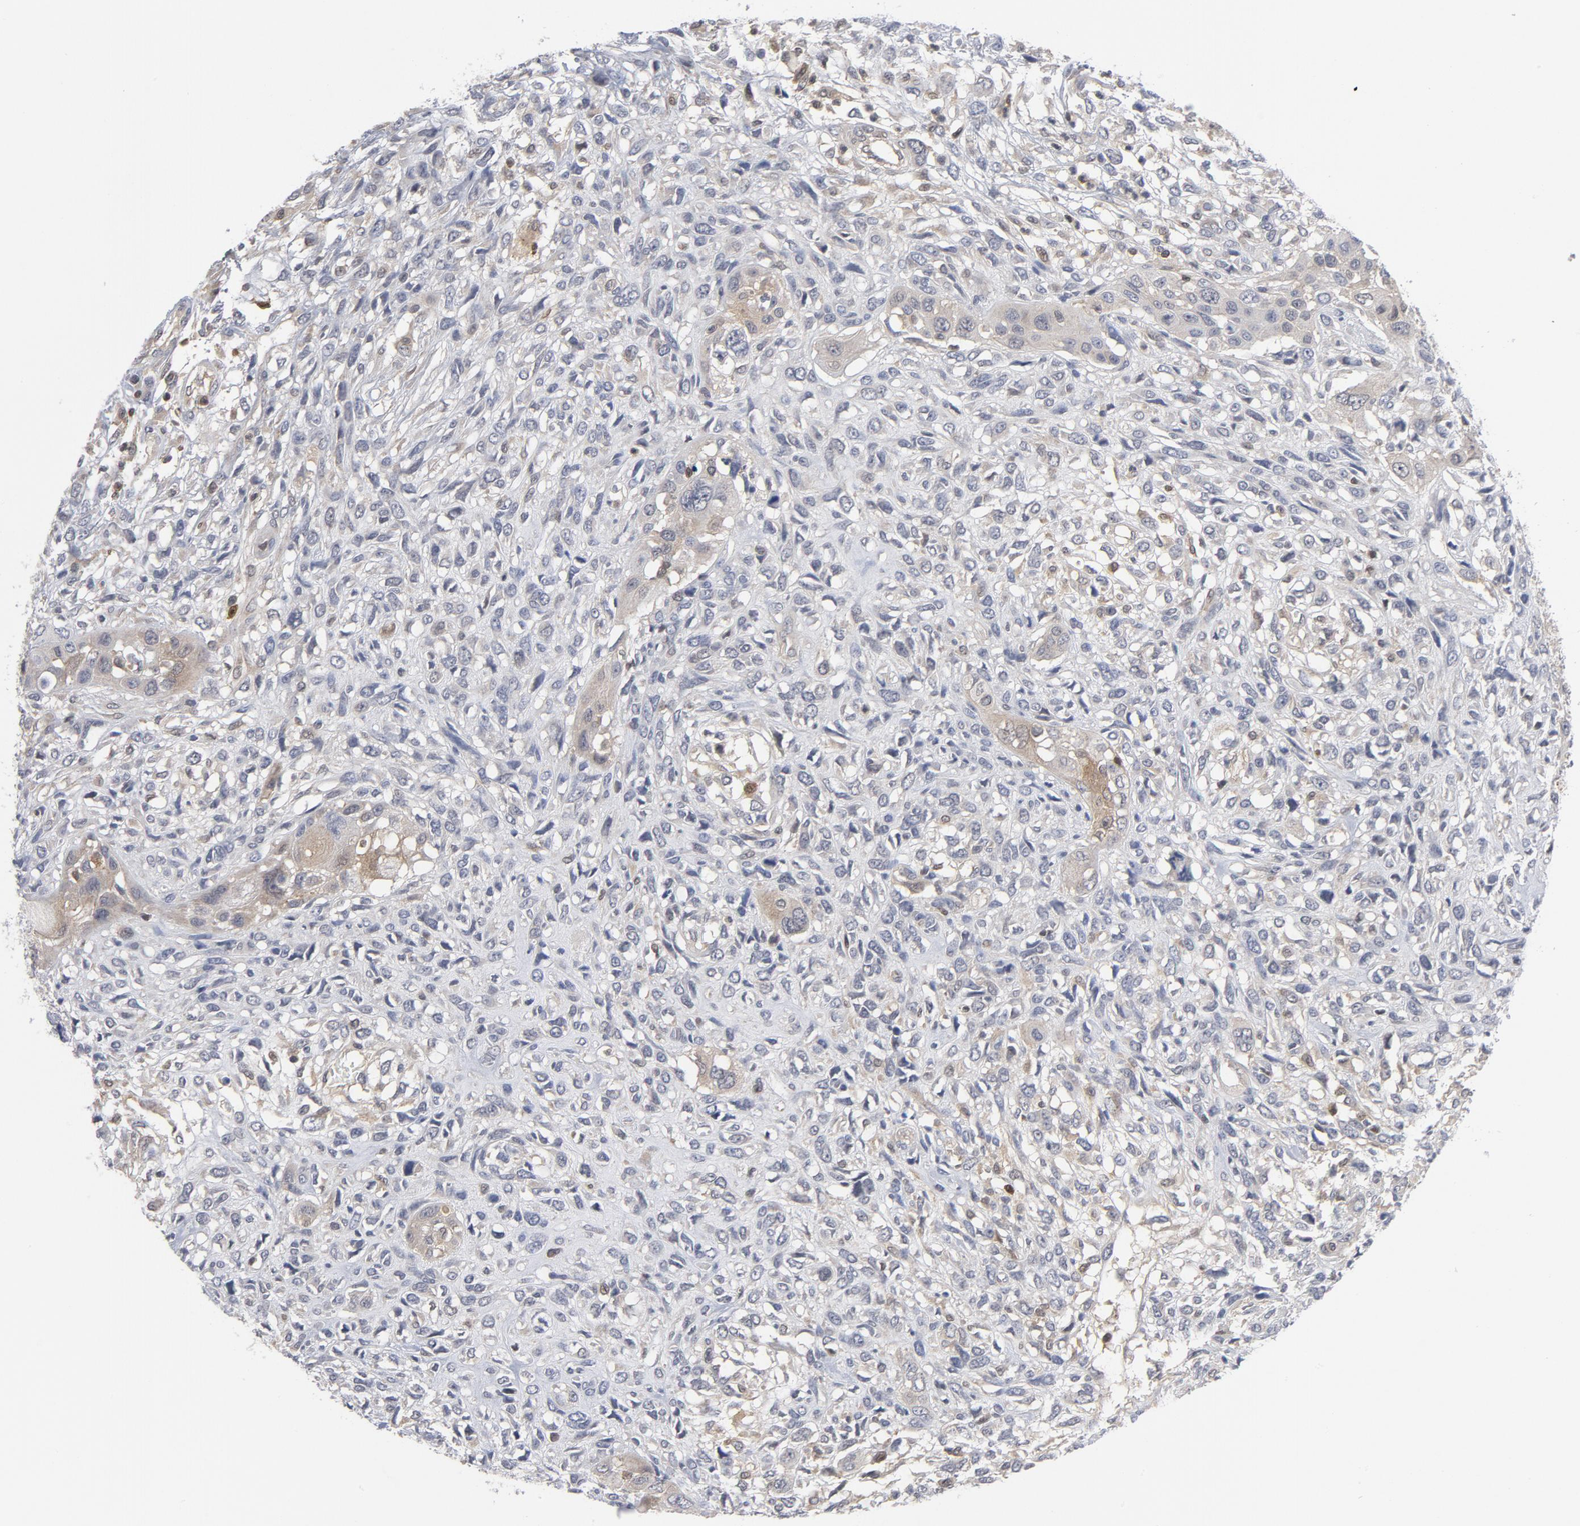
{"staining": {"intensity": "weak", "quantity": "25%-75%", "location": "cytoplasmic/membranous"}, "tissue": "head and neck cancer", "cell_type": "Tumor cells", "image_type": "cancer", "snomed": [{"axis": "morphology", "description": "Neoplasm, malignant, NOS"}, {"axis": "topography", "description": "Salivary gland"}, {"axis": "topography", "description": "Head-Neck"}], "caption": "Head and neck malignant neoplasm stained for a protein (brown) shows weak cytoplasmic/membranous positive staining in approximately 25%-75% of tumor cells.", "gene": "TRADD", "patient": {"sex": "male", "age": 43}}